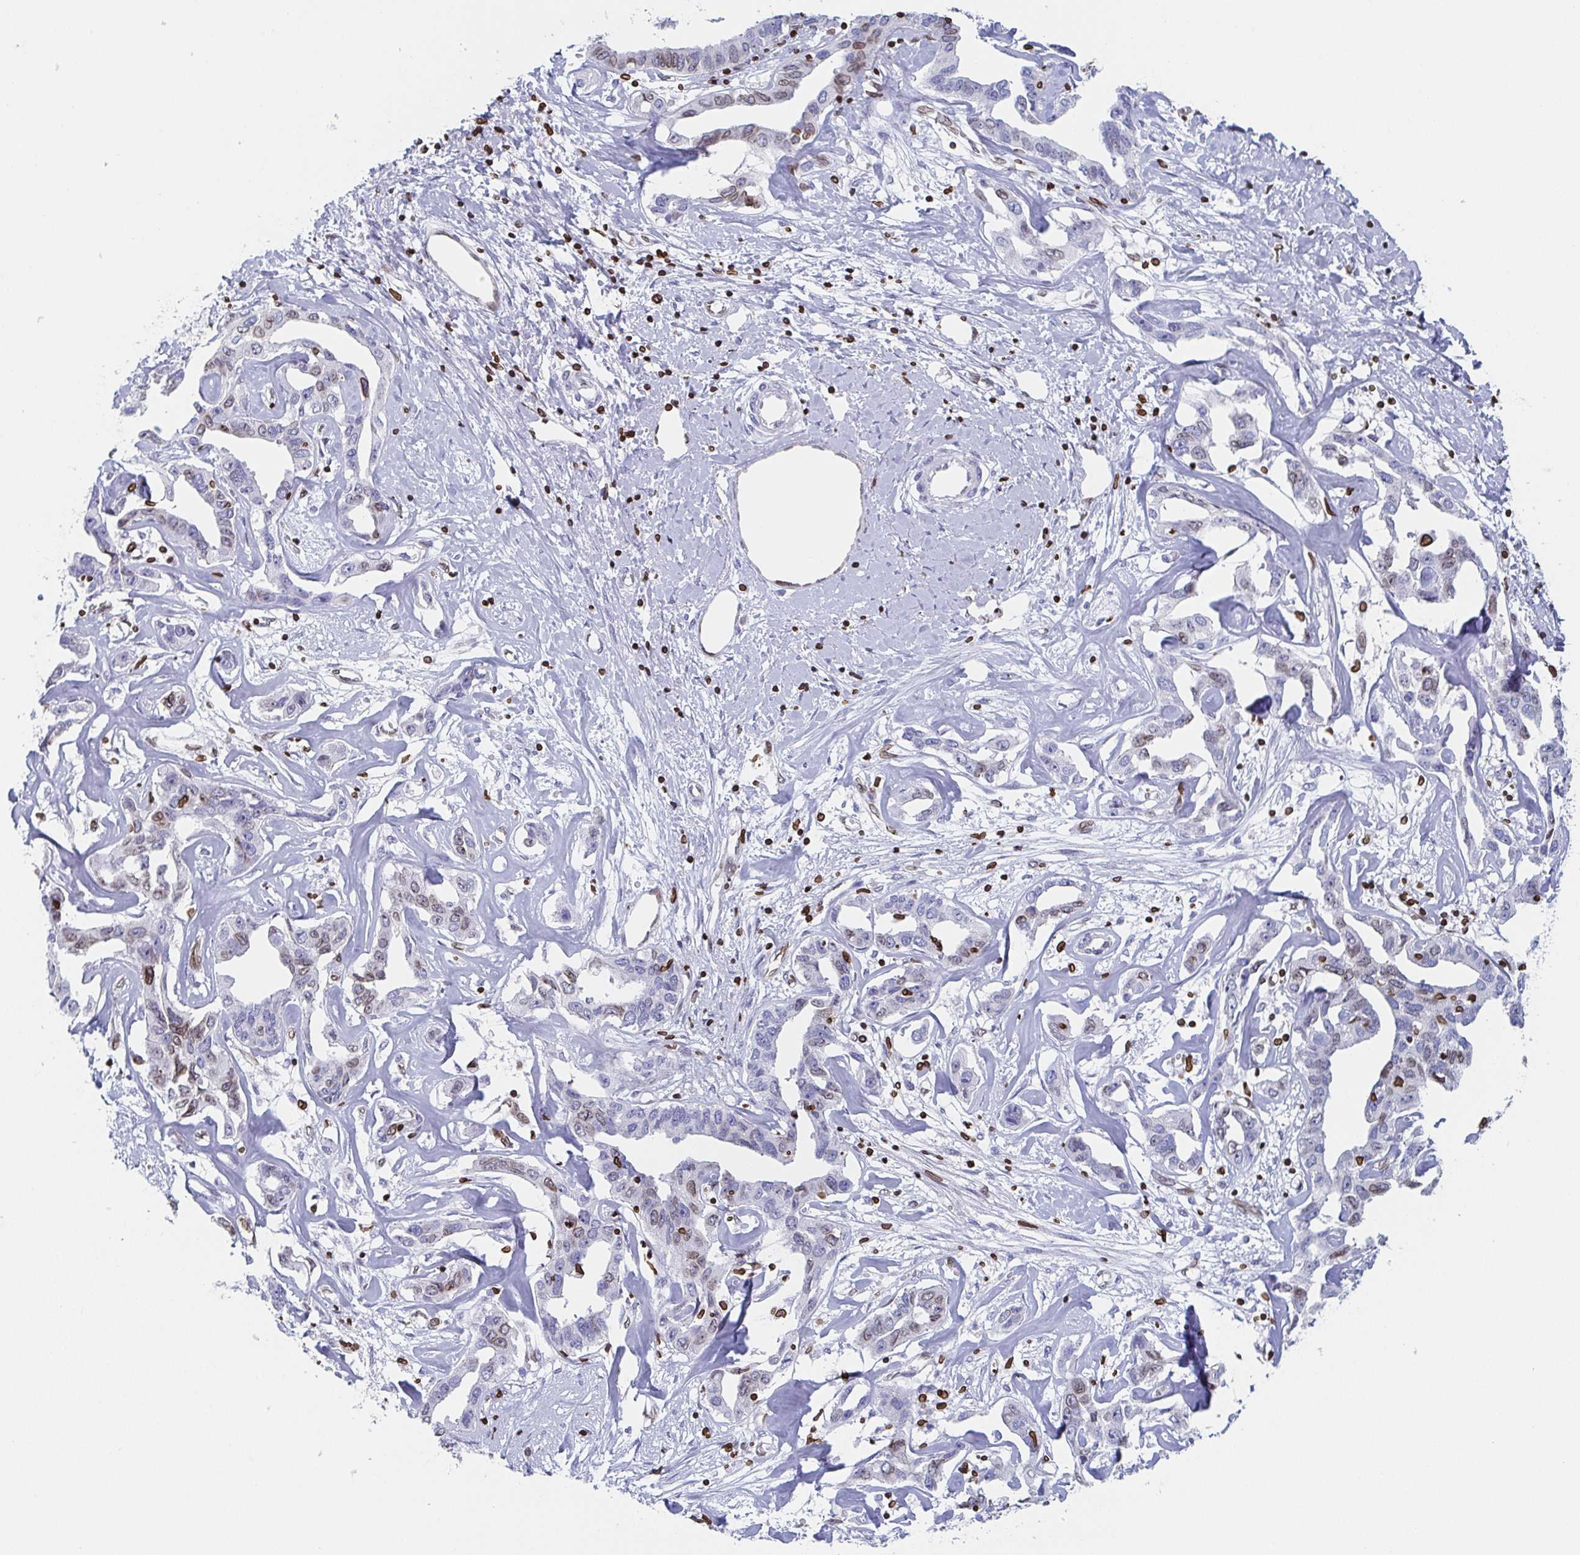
{"staining": {"intensity": "weak", "quantity": "<25%", "location": "cytoplasmic/membranous,nuclear"}, "tissue": "liver cancer", "cell_type": "Tumor cells", "image_type": "cancer", "snomed": [{"axis": "morphology", "description": "Cholangiocarcinoma"}, {"axis": "topography", "description": "Liver"}], "caption": "This is an immunohistochemistry (IHC) image of liver cancer (cholangiocarcinoma). There is no staining in tumor cells.", "gene": "BTBD7", "patient": {"sex": "male", "age": 59}}